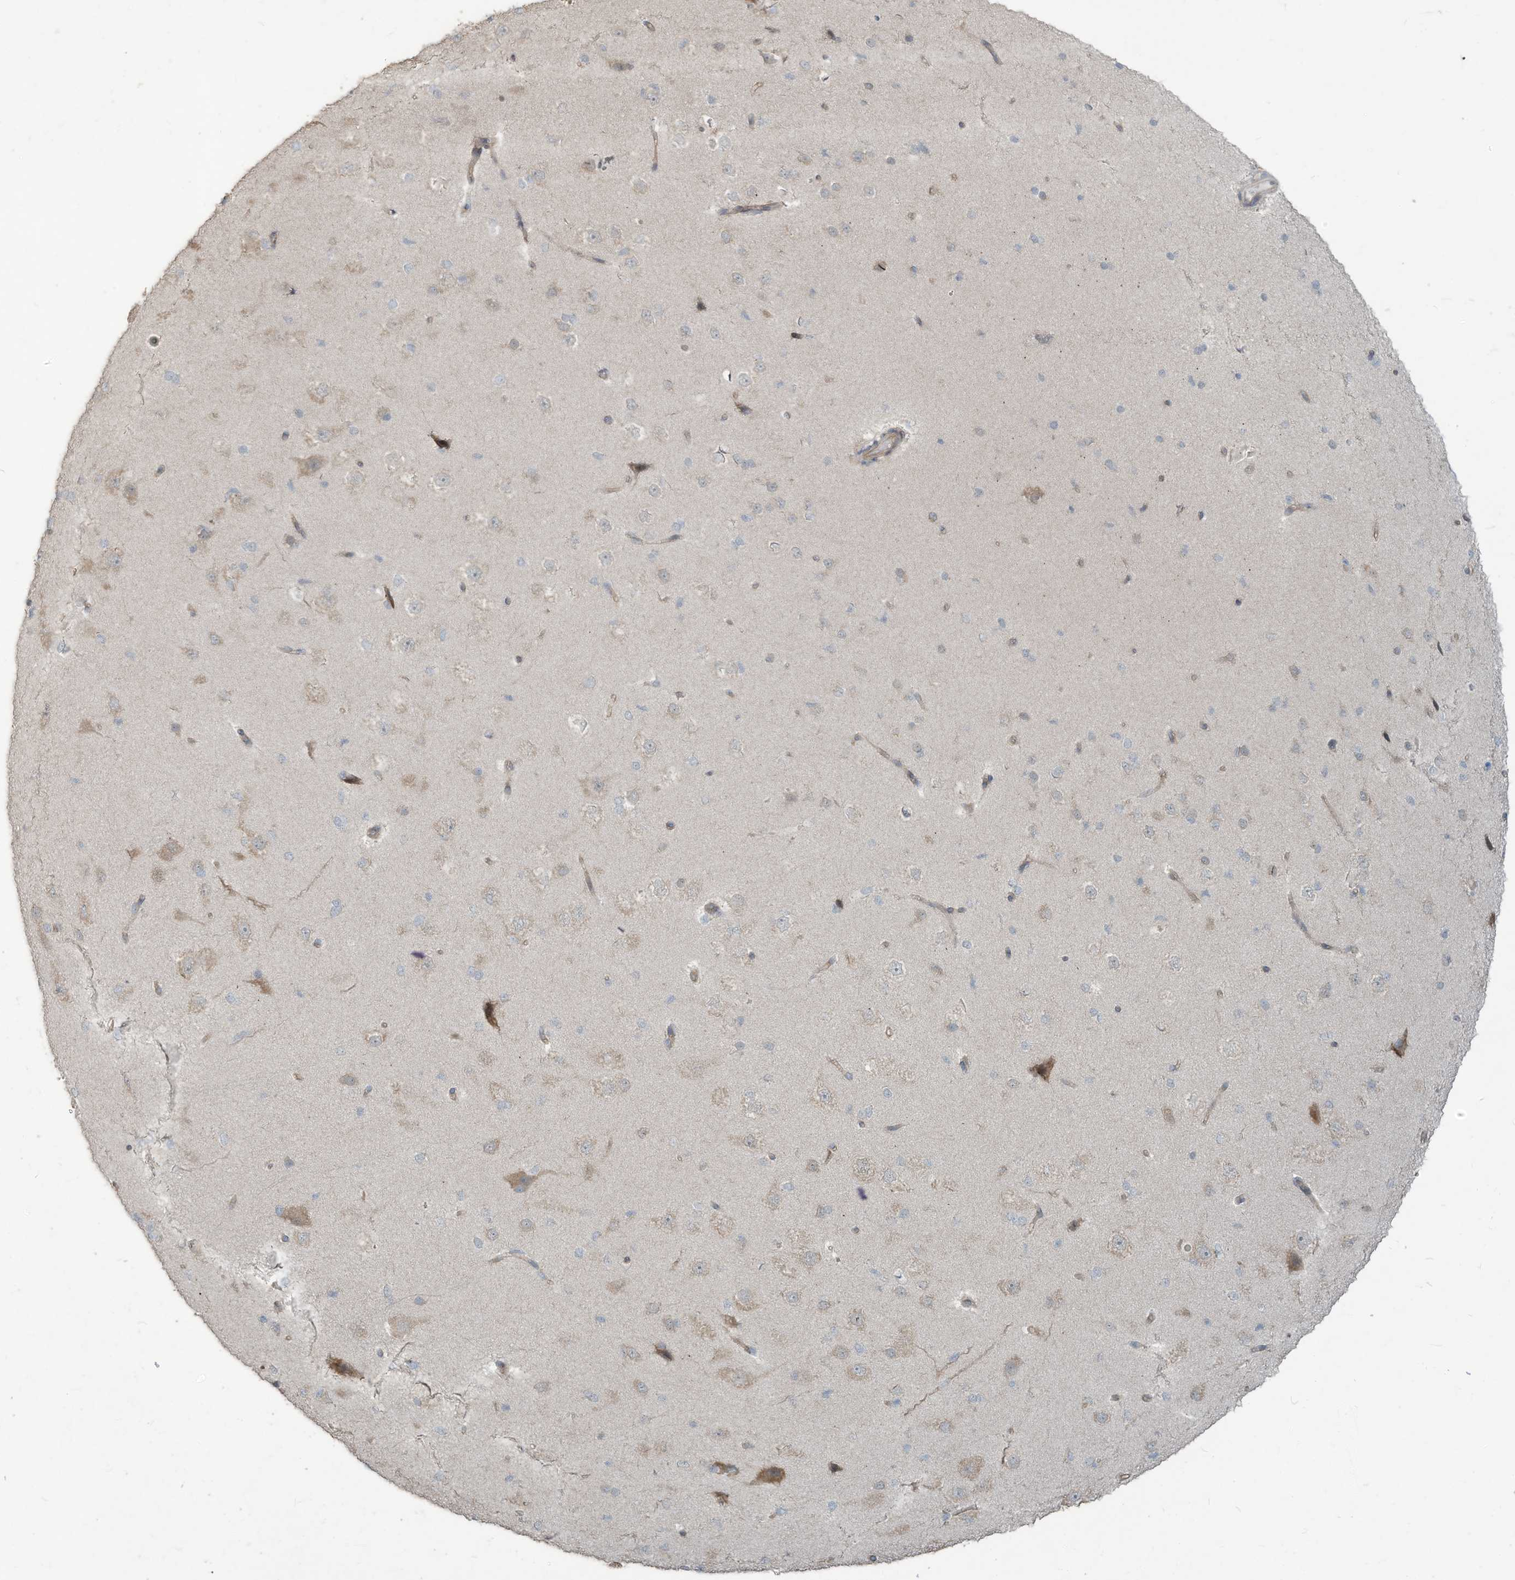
{"staining": {"intensity": "weak", "quantity": ">75%", "location": "cytoplasmic/membranous"}, "tissue": "cerebral cortex", "cell_type": "Endothelial cells", "image_type": "normal", "snomed": [{"axis": "morphology", "description": "Normal tissue, NOS"}, {"axis": "morphology", "description": "Developmental malformation"}, {"axis": "topography", "description": "Cerebral cortex"}], "caption": "A photomicrograph showing weak cytoplasmic/membranous expression in approximately >75% of endothelial cells in benign cerebral cortex, as visualized by brown immunohistochemical staining.", "gene": "MAGIX", "patient": {"sex": "female", "age": 30}}